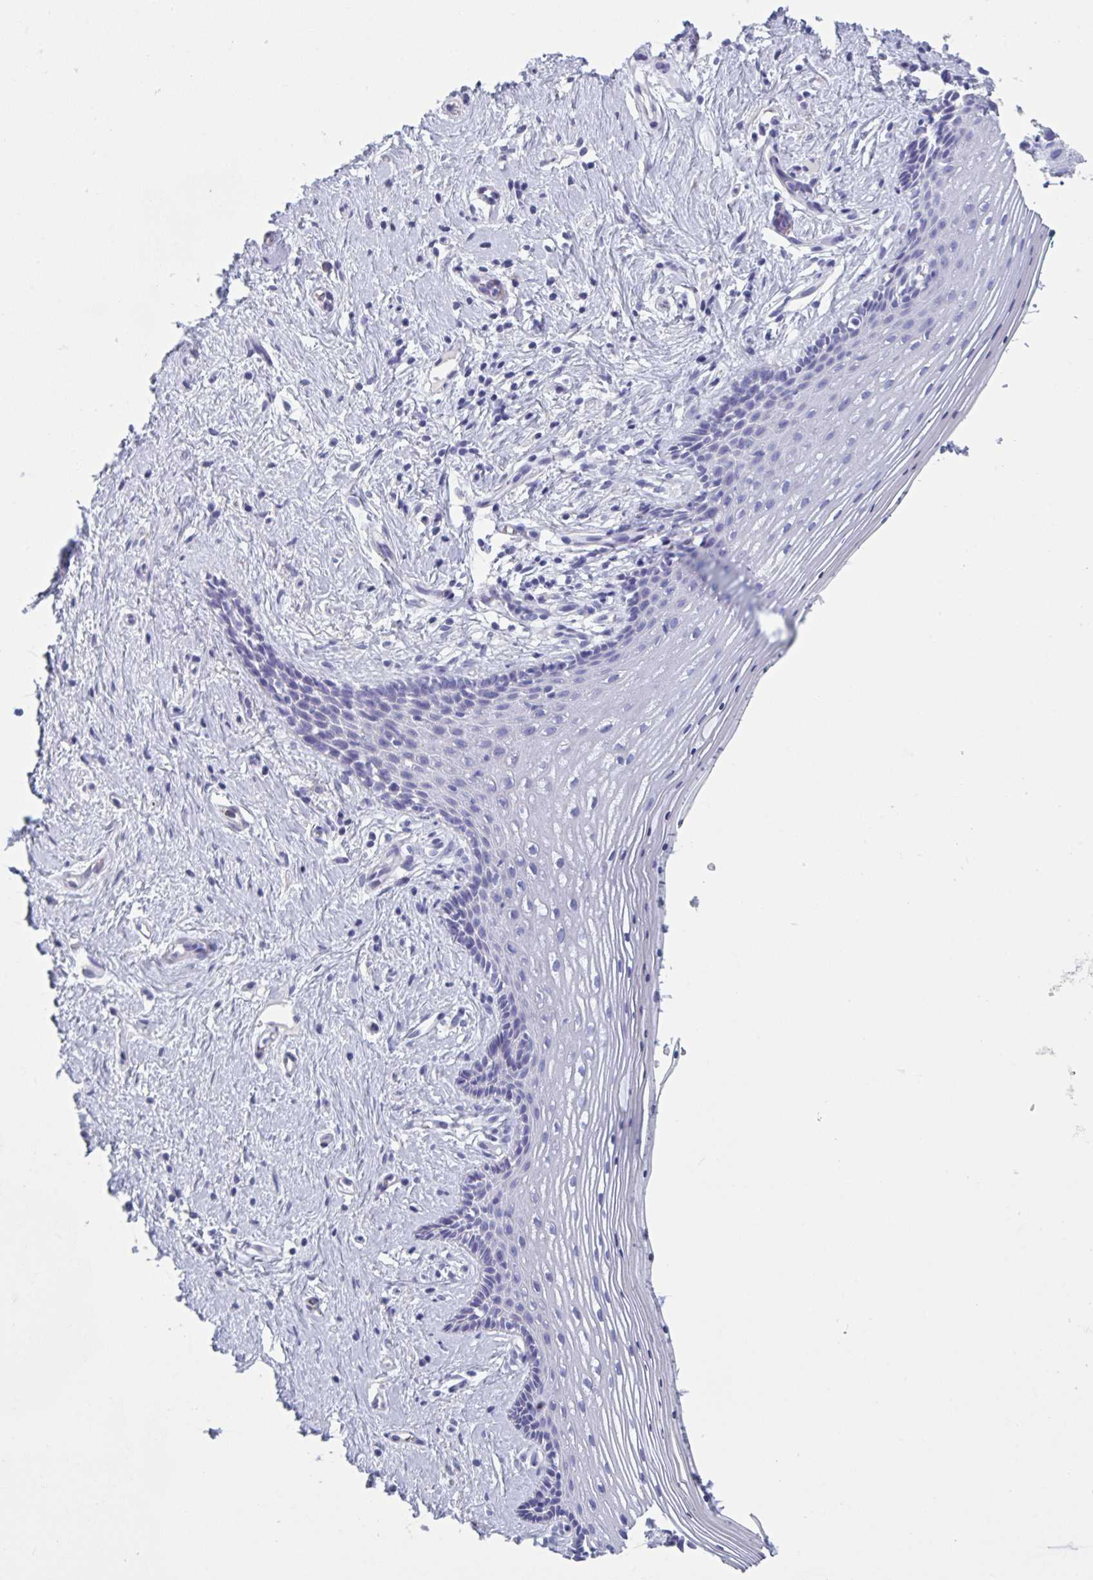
{"staining": {"intensity": "negative", "quantity": "none", "location": "none"}, "tissue": "vagina", "cell_type": "Squamous epithelial cells", "image_type": "normal", "snomed": [{"axis": "morphology", "description": "Normal tissue, NOS"}, {"axis": "topography", "description": "Vagina"}], "caption": "This photomicrograph is of unremarkable vagina stained with IHC to label a protein in brown with the nuclei are counter-stained blue. There is no positivity in squamous epithelial cells. Nuclei are stained in blue.", "gene": "HSD11B2", "patient": {"sex": "female", "age": 42}}